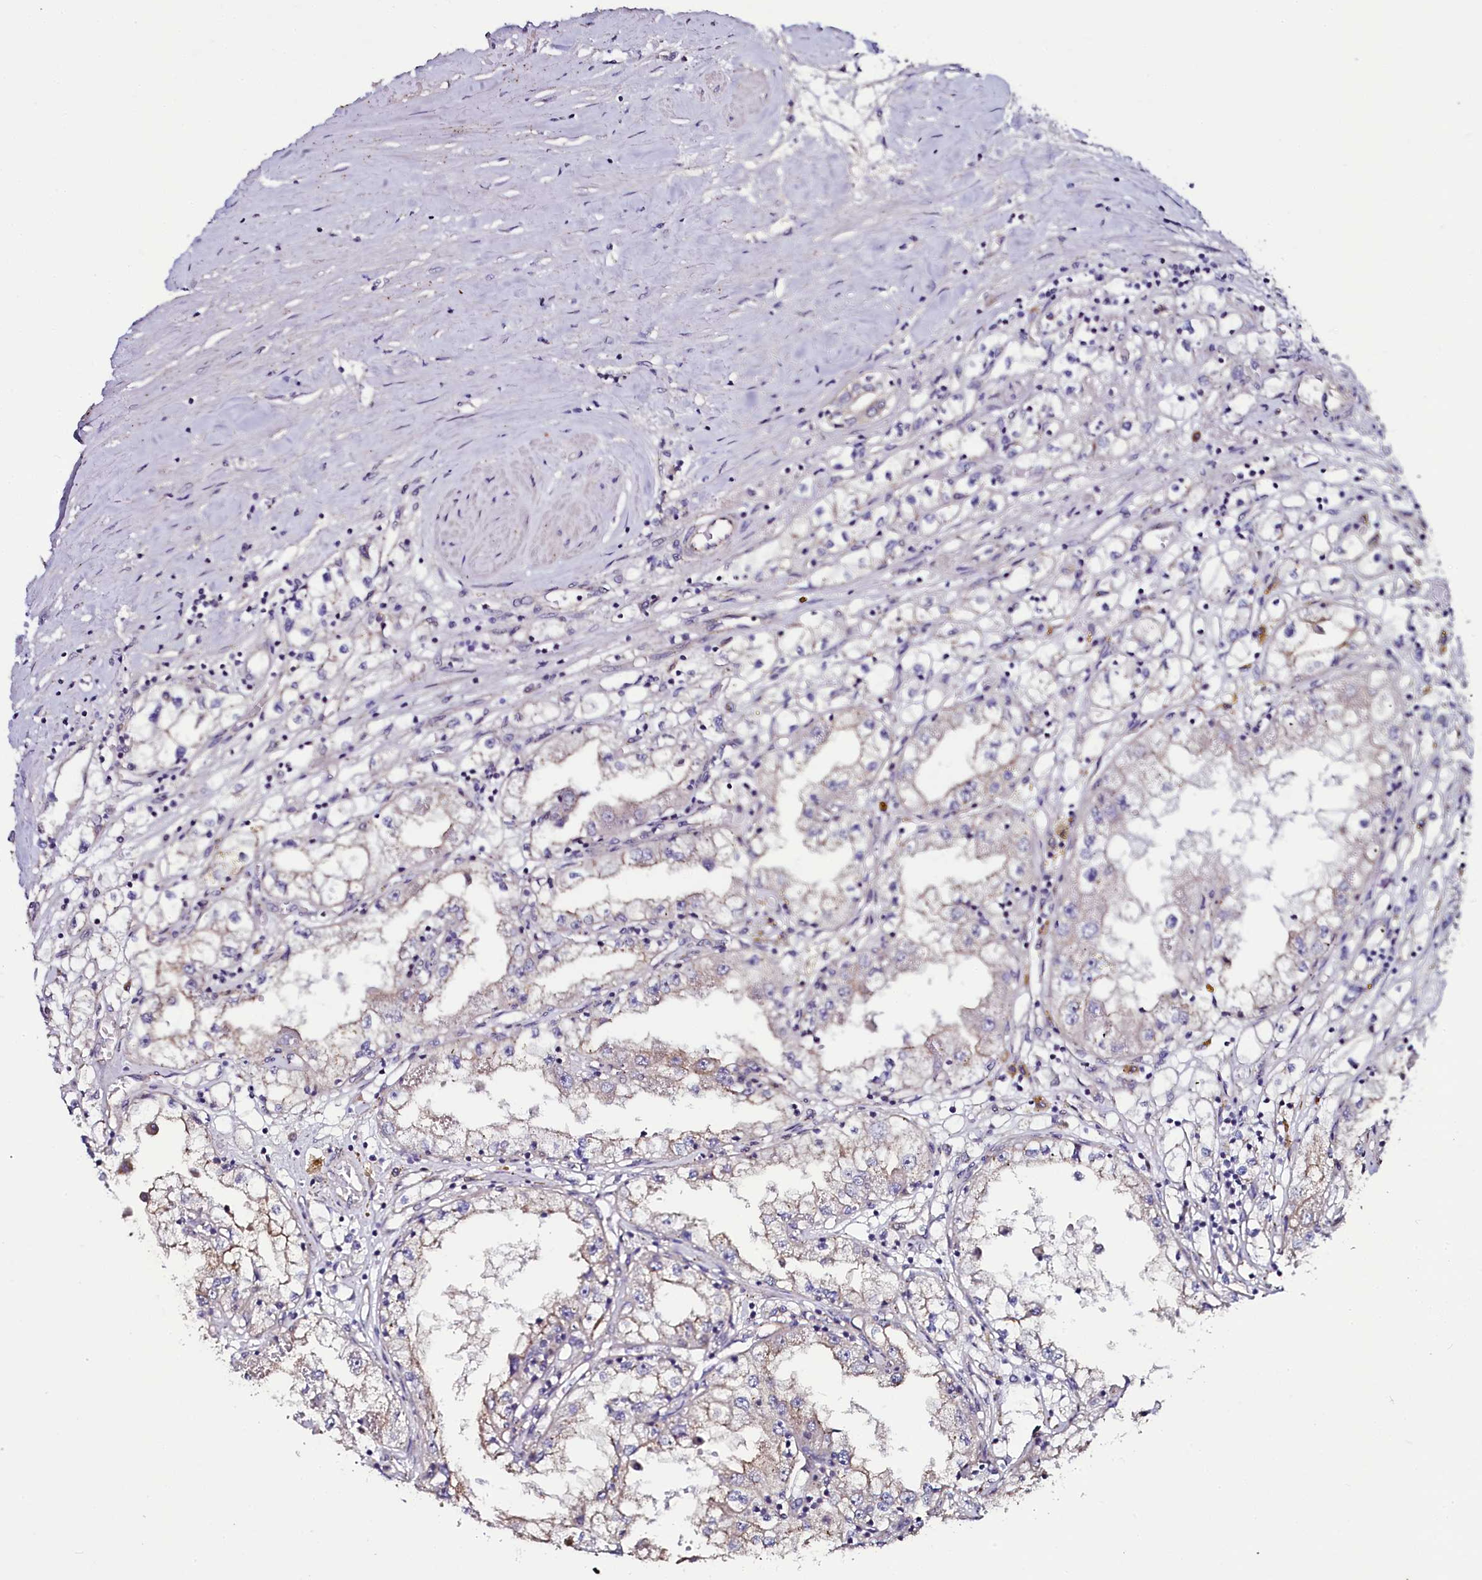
{"staining": {"intensity": "weak", "quantity": "<25%", "location": "cytoplasmic/membranous"}, "tissue": "renal cancer", "cell_type": "Tumor cells", "image_type": "cancer", "snomed": [{"axis": "morphology", "description": "Adenocarcinoma, NOS"}, {"axis": "topography", "description": "Kidney"}], "caption": "There is no significant expression in tumor cells of renal cancer (adenocarcinoma).", "gene": "USPL1", "patient": {"sex": "male", "age": 56}}